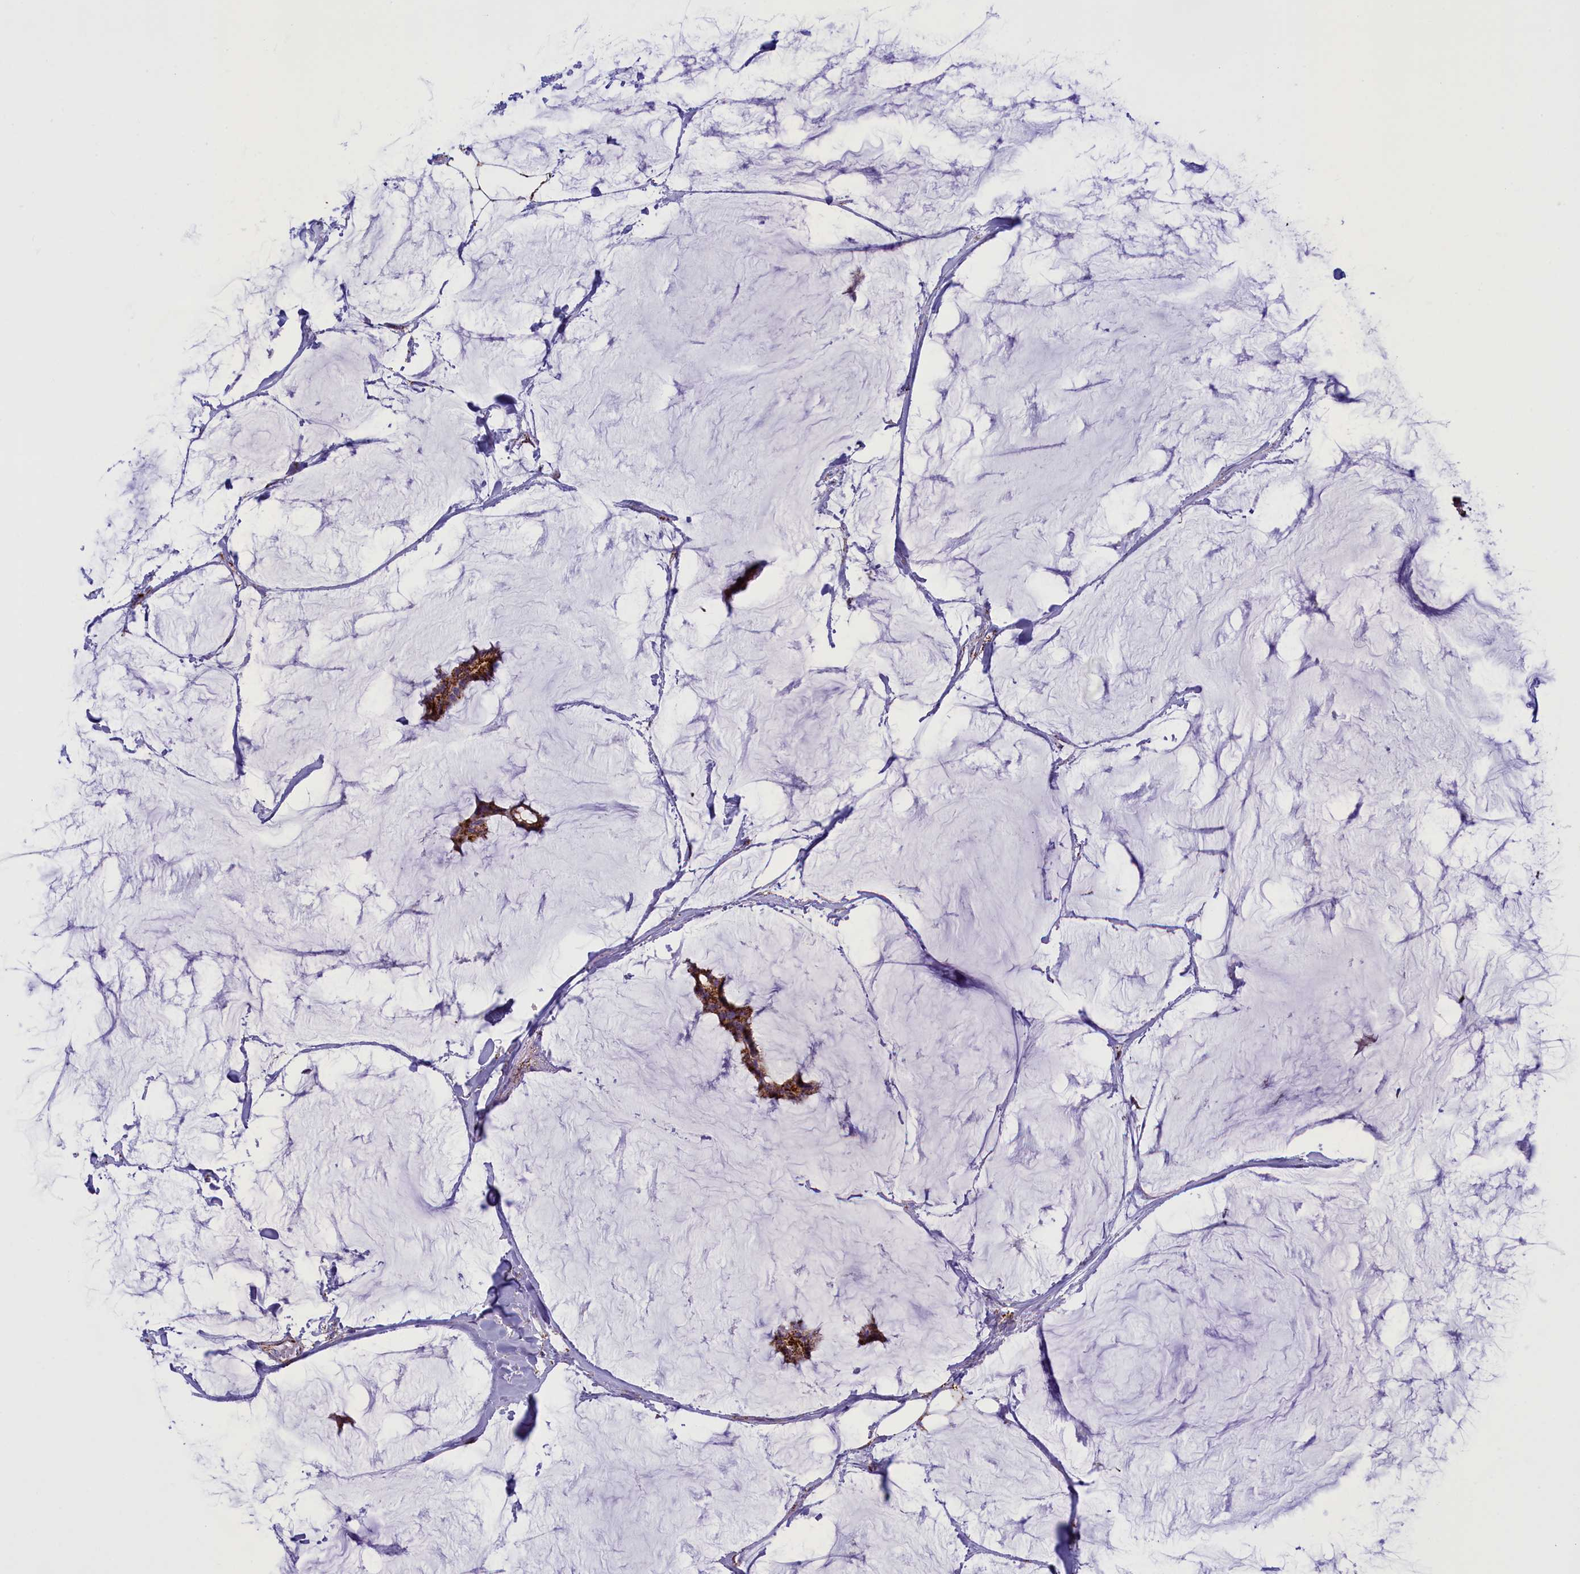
{"staining": {"intensity": "strong", "quantity": ">75%", "location": "cytoplasmic/membranous"}, "tissue": "breast cancer", "cell_type": "Tumor cells", "image_type": "cancer", "snomed": [{"axis": "morphology", "description": "Duct carcinoma"}, {"axis": "topography", "description": "Breast"}], "caption": "High-power microscopy captured an IHC image of infiltrating ductal carcinoma (breast), revealing strong cytoplasmic/membranous expression in about >75% of tumor cells.", "gene": "ISOC2", "patient": {"sex": "female", "age": 93}}